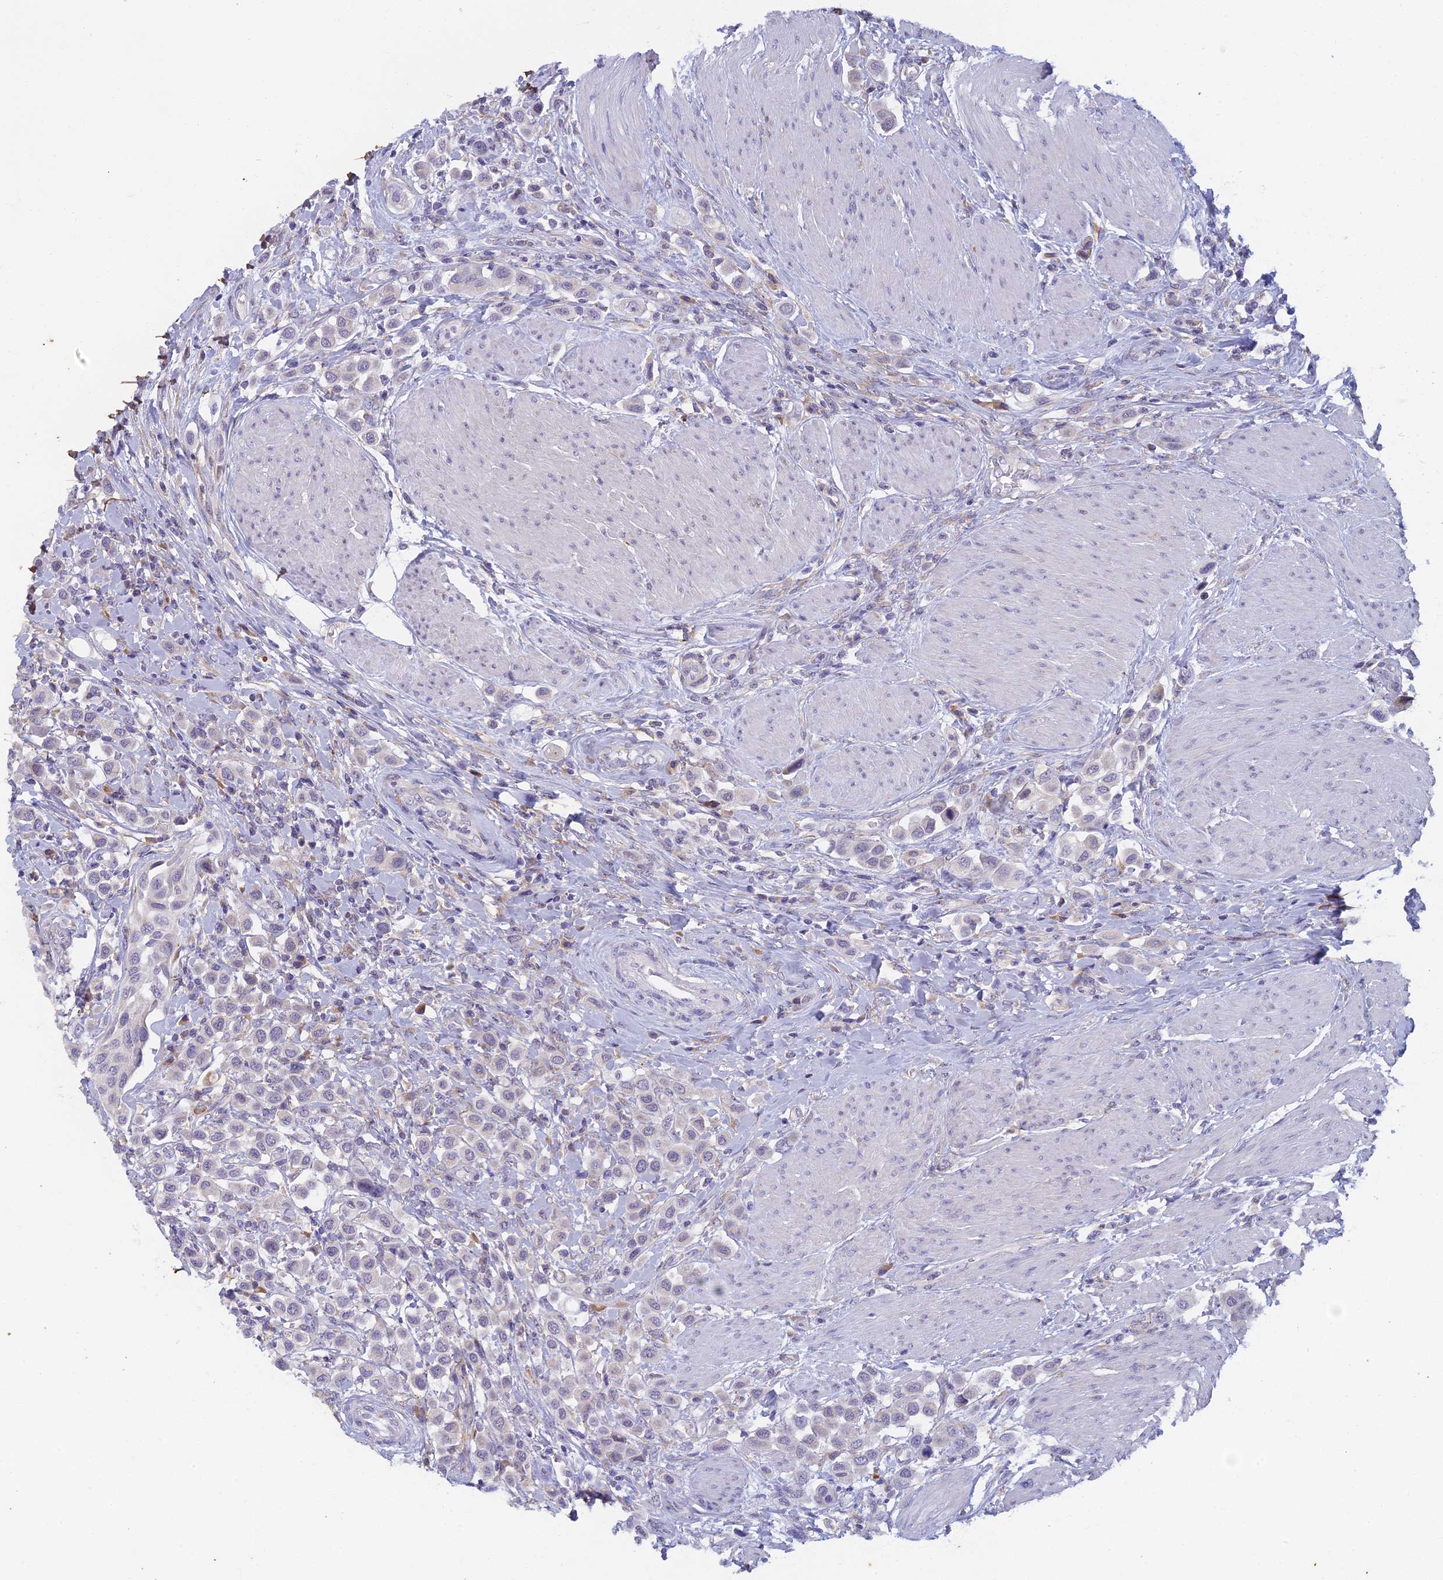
{"staining": {"intensity": "negative", "quantity": "none", "location": "none"}, "tissue": "urothelial cancer", "cell_type": "Tumor cells", "image_type": "cancer", "snomed": [{"axis": "morphology", "description": "Urothelial carcinoma, High grade"}, {"axis": "topography", "description": "Urinary bladder"}], "caption": "Histopathology image shows no protein positivity in tumor cells of urothelial carcinoma (high-grade) tissue.", "gene": "DDX51", "patient": {"sex": "male", "age": 50}}